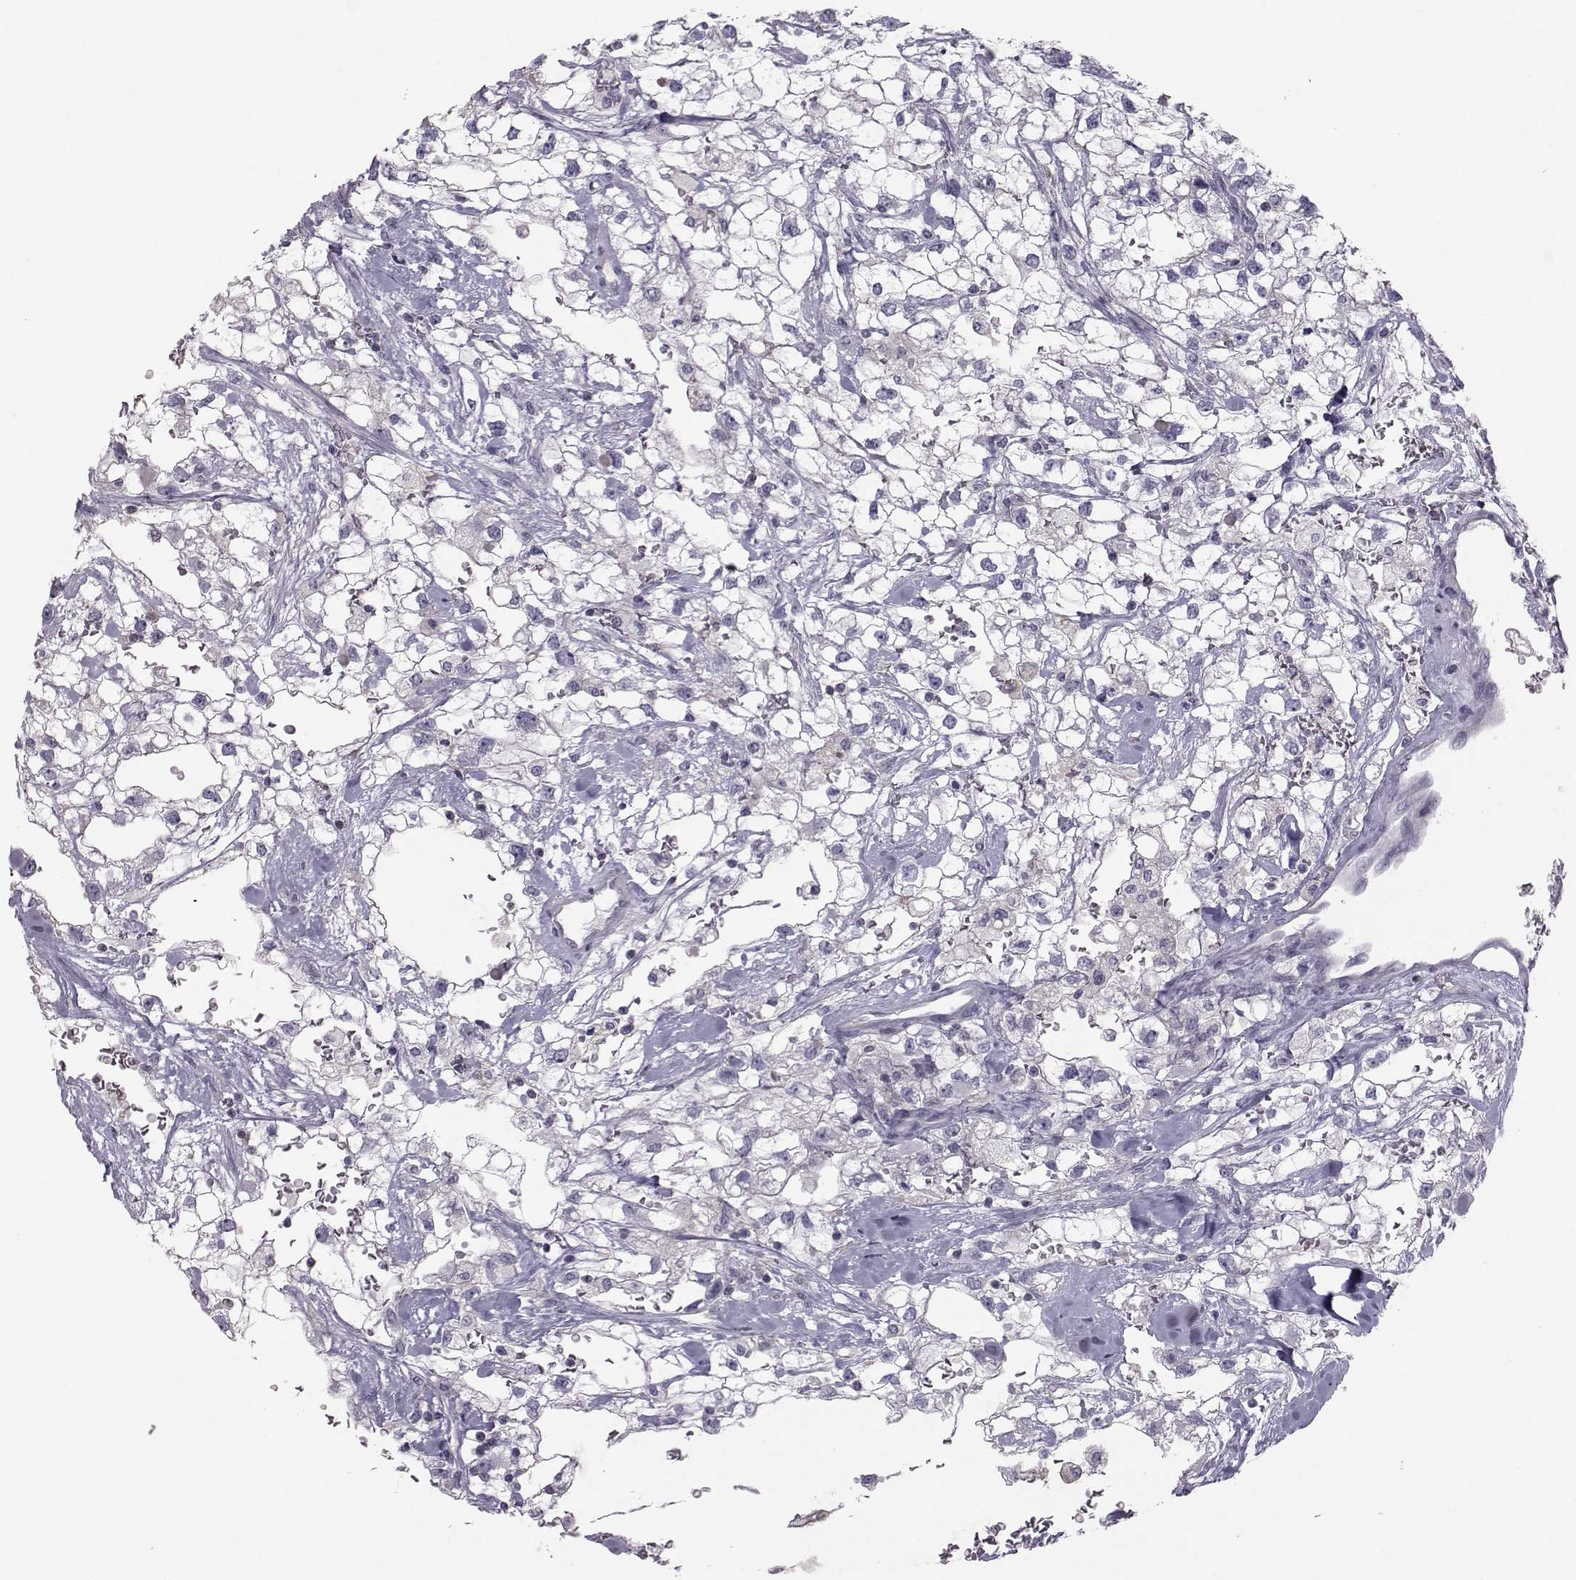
{"staining": {"intensity": "negative", "quantity": "none", "location": "none"}, "tissue": "renal cancer", "cell_type": "Tumor cells", "image_type": "cancer", "snomed": [{"axis": "morphology", "description": "Adenocarcinoma, NOS"}, {"axis": "topography", "description": "Kidney"}], "caption": "High magnification brightfield microscopy of renal cancer stained with DAB (brown) and counterstained with hematoxylin (blue): tumor cells show no significant expression.", "gene": "GARIN3", "patient": {"sex": "male", "age": 59}}